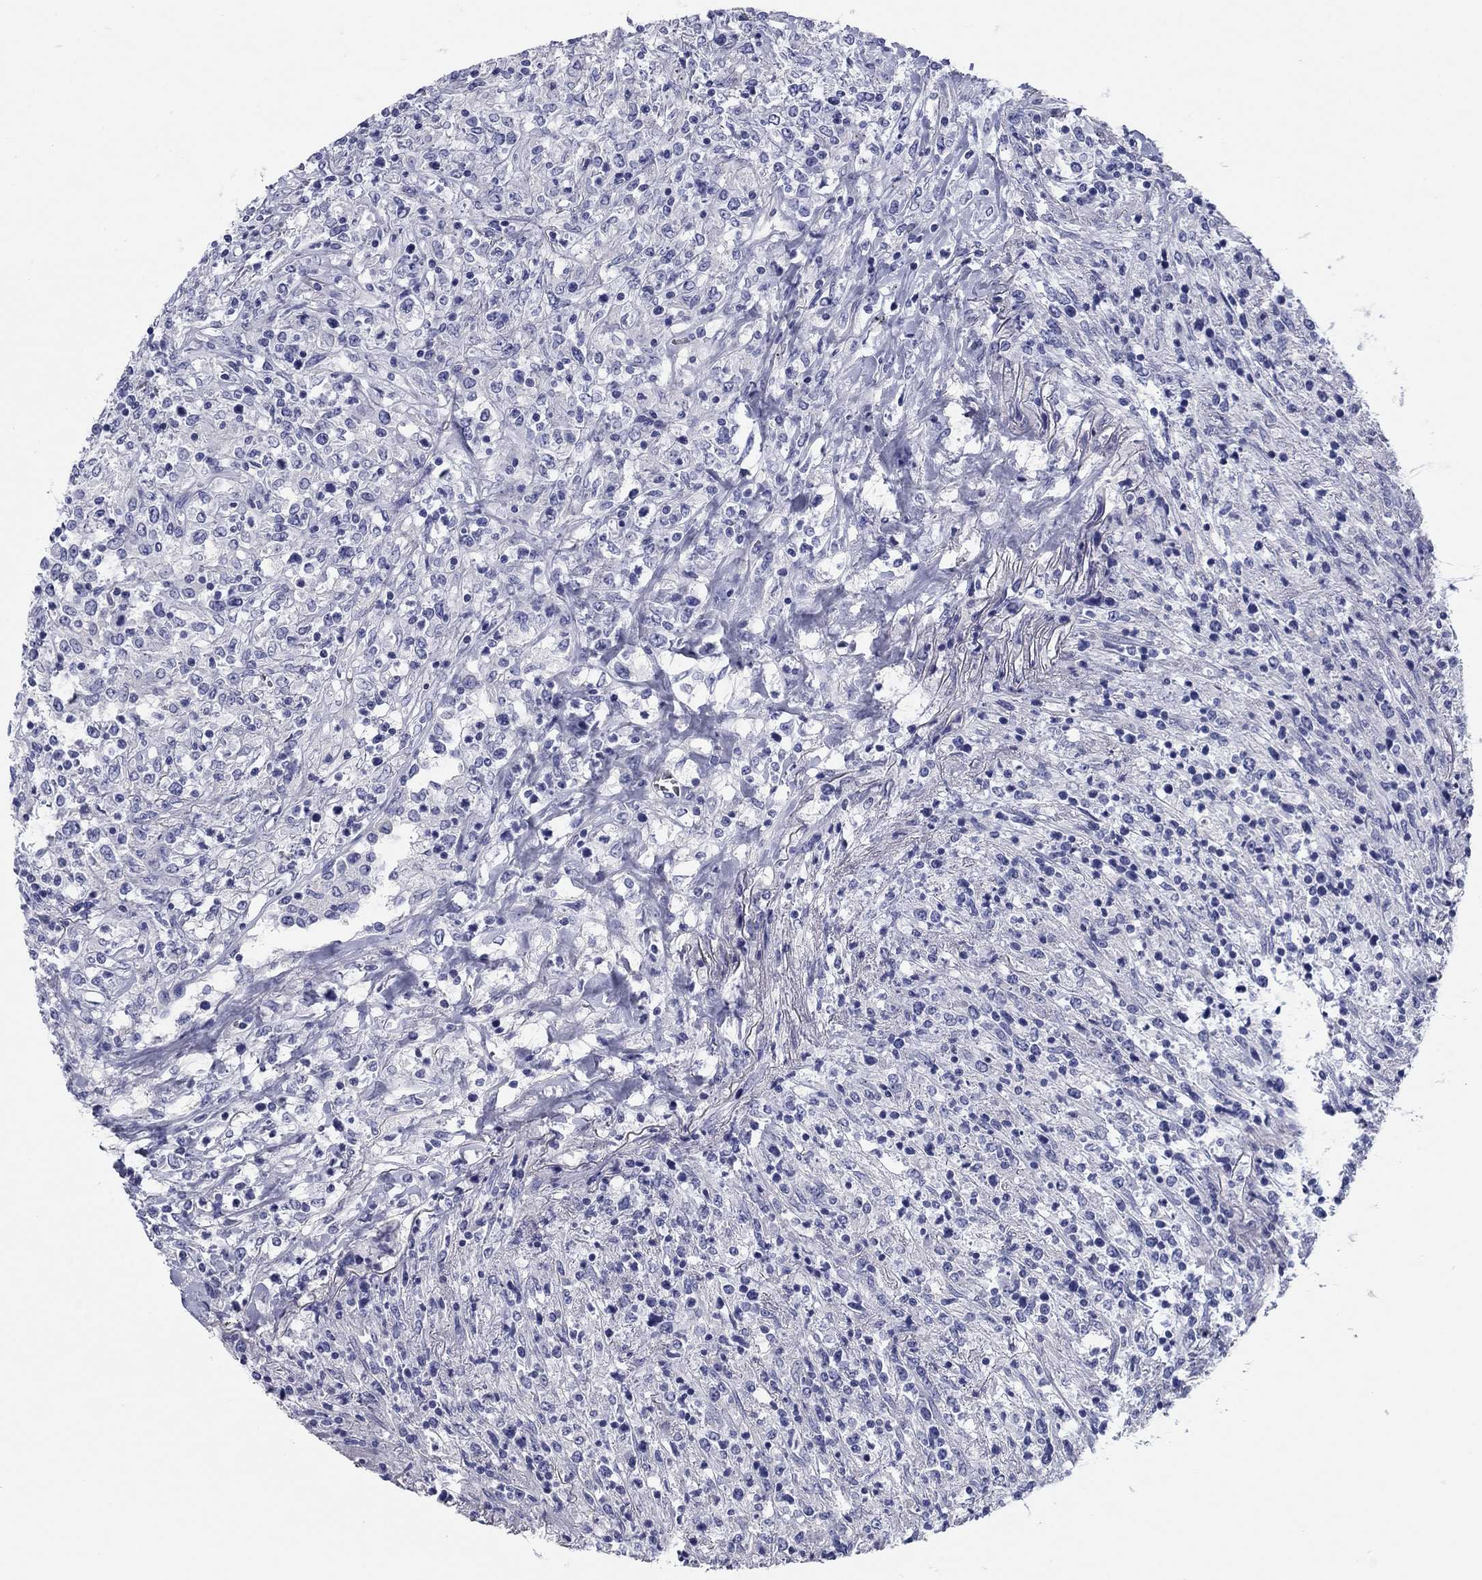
{"staining": {"intensity": "negative", "quantity": "none", "location": "none"}, "tissue": "lymphoma", "cell_type": "Tumor cells", "image_type": "cancer", "snomed": [{"axis": "morphology", "description": "Malignant lymphoma, non-Hodgkin's type, High grade"}, {"axis": "topography", "description": "Lung"}], "caption": "Immunohistochemical staining of human high-grade malignant lymphoma, non-Hodgkin's type demonstrates no significant positivity in tumor cells.", "gene": "KCNH1", "patient": {"sex": "male", "age": 79}}